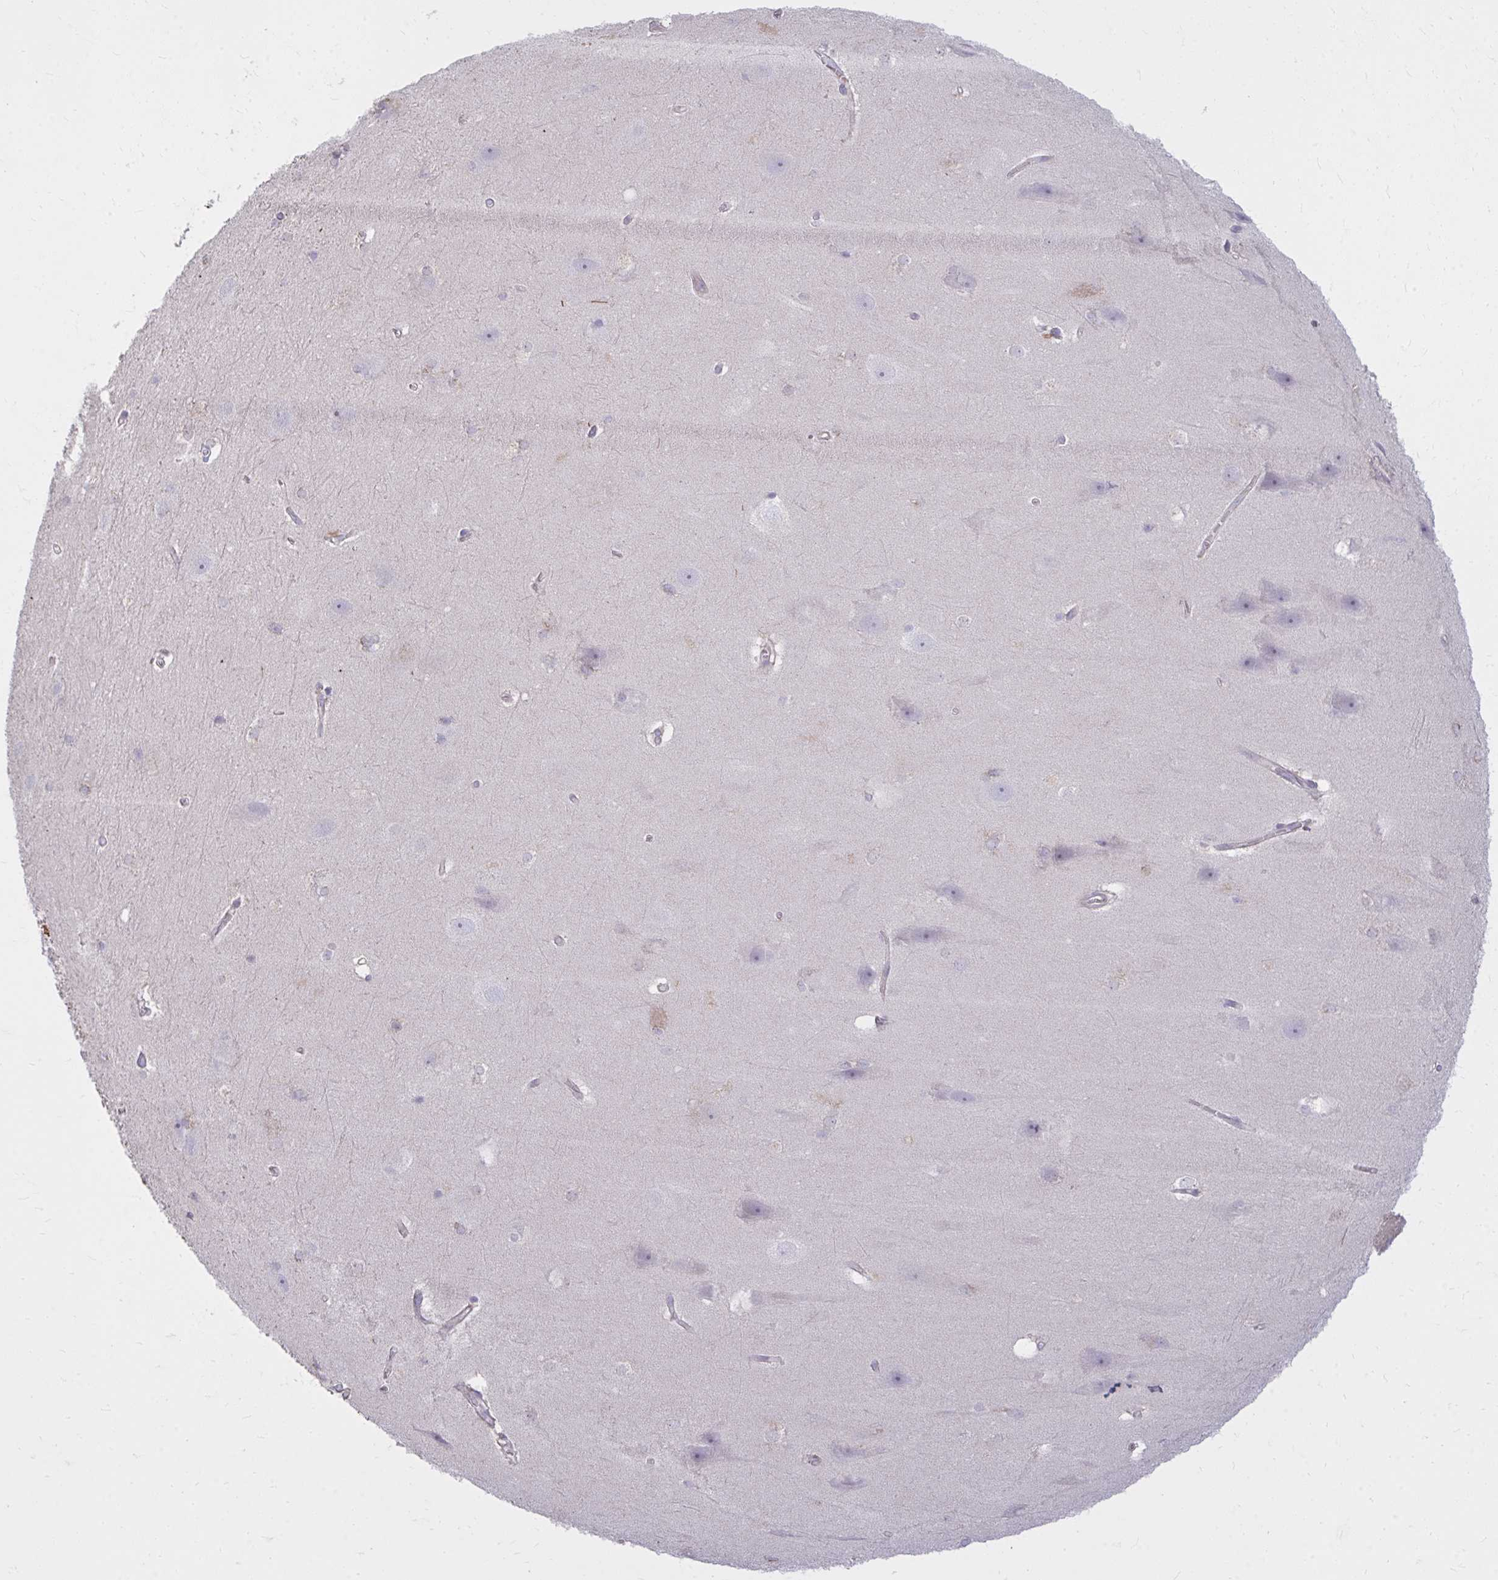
{"staining": {"intensity": "negative", "quantity": "none", "location": "none"}, "tissue": "hippocampus", "cell_type": "Glial cells", "image_type": "normal", "snomed": [{"axis": "morphology", "description": "Normal tissue, NOS"}, {"axis": "topography", "description": "Cerebral cortex"}, {"axis": "topography", "description": "Hippocampus"}], "caption": "Immunohistochemical staining of unremarkable hippocampus exhibits no significant positivity in glial cells.", "gene": "RAB6A", "patient": {"sex": "female", "age": 19}}